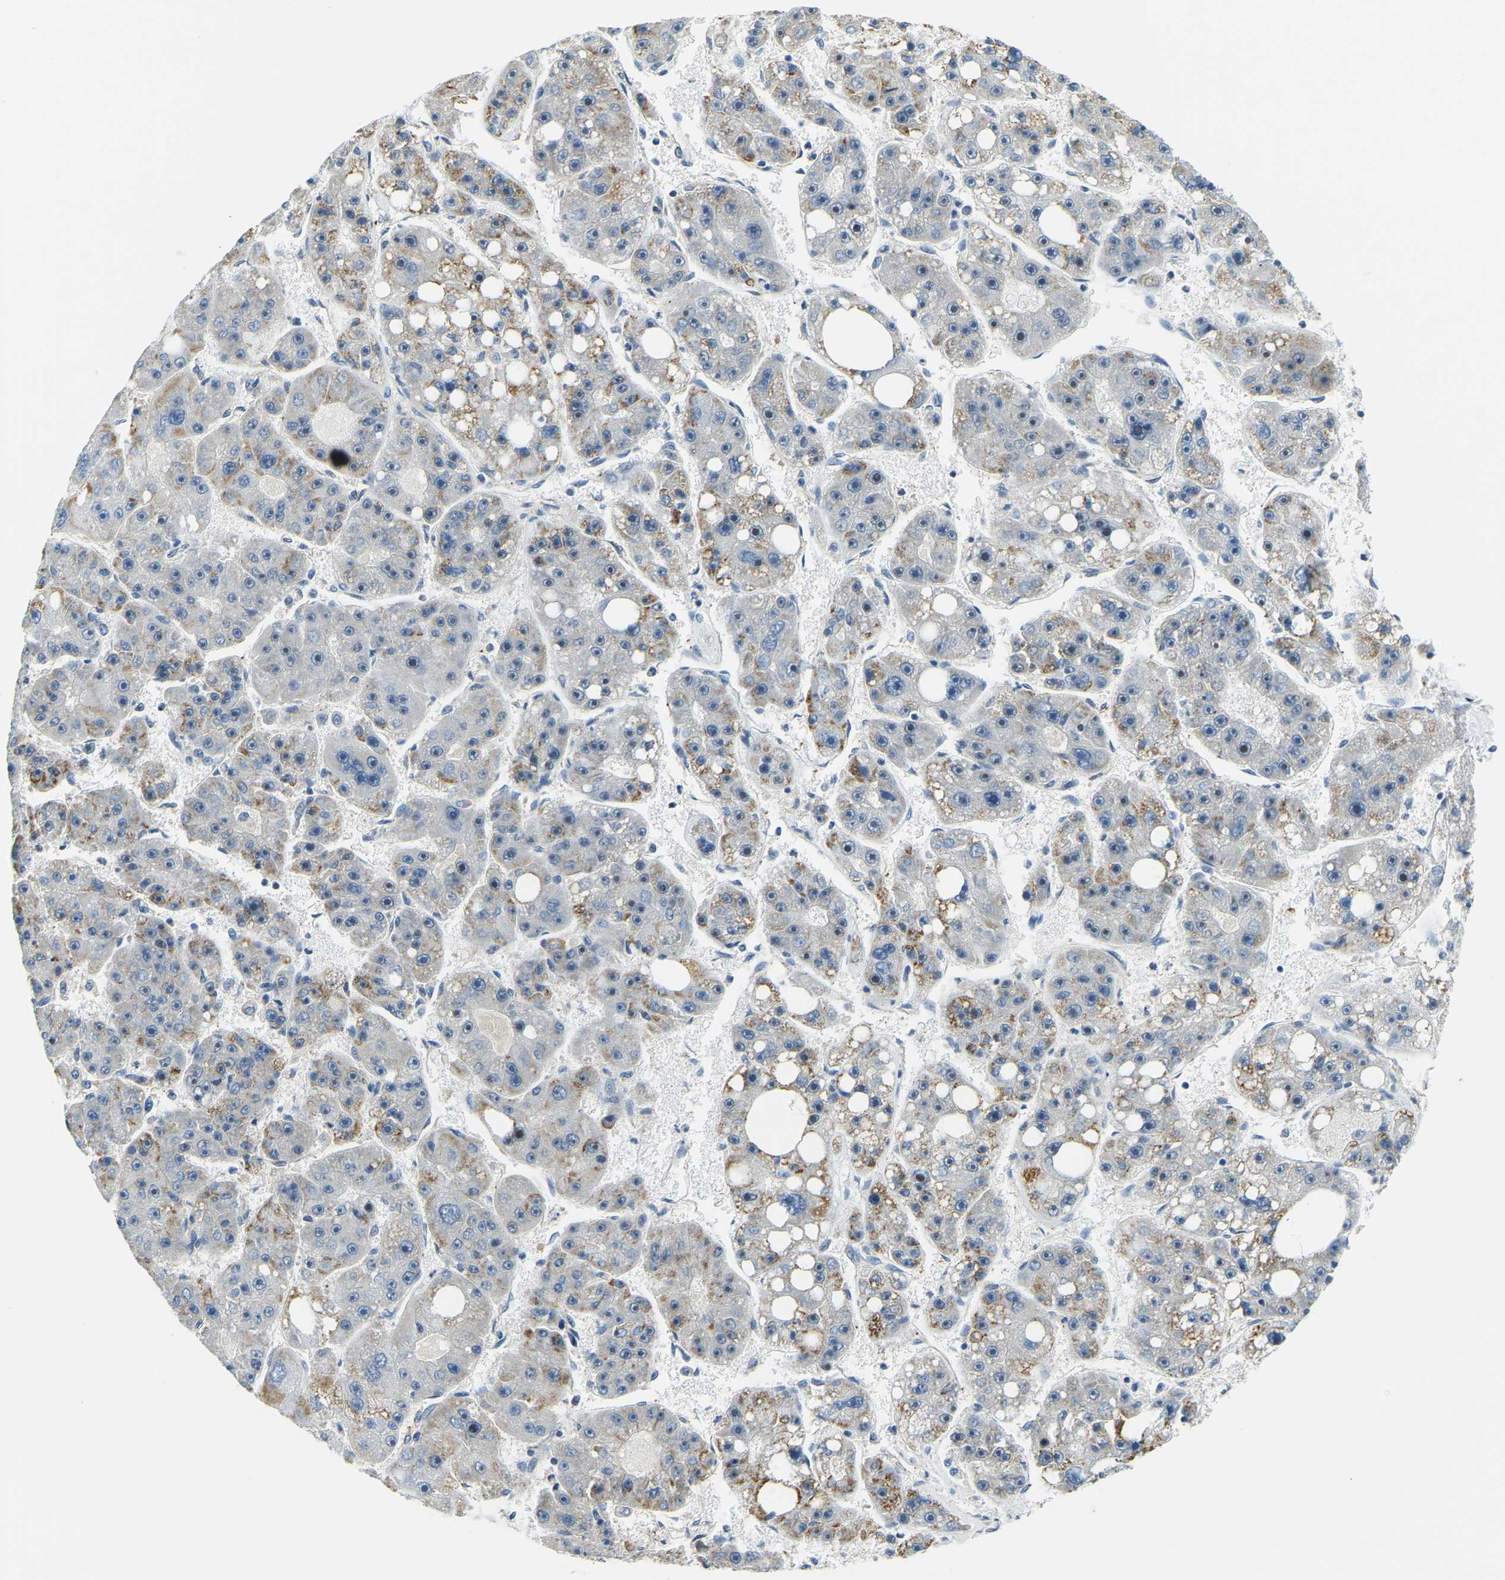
{"staining": {"intensity": "moderate", "quantity": "25%-75%", "location": "cytoplasmic/membranous"}, "tissue": "liver cancer", "cell_type": "Tumor cells", "image_type": "cancer", "snomed": [{"axis": "morphology", "description": "Carcinoma, Hepatocellular, NOS"}, {"axis": "topography", "description": "Liver"}], "caption": "About 25%-75% of tumor cells in liver cancer (hepatocellular carcinoma) show moderate cytoplasmic/membranous protein staining as visualized by brown immunohistochemical staining.", "gene": "RRP1", "patient": {"sex": "female", "age": 61}}